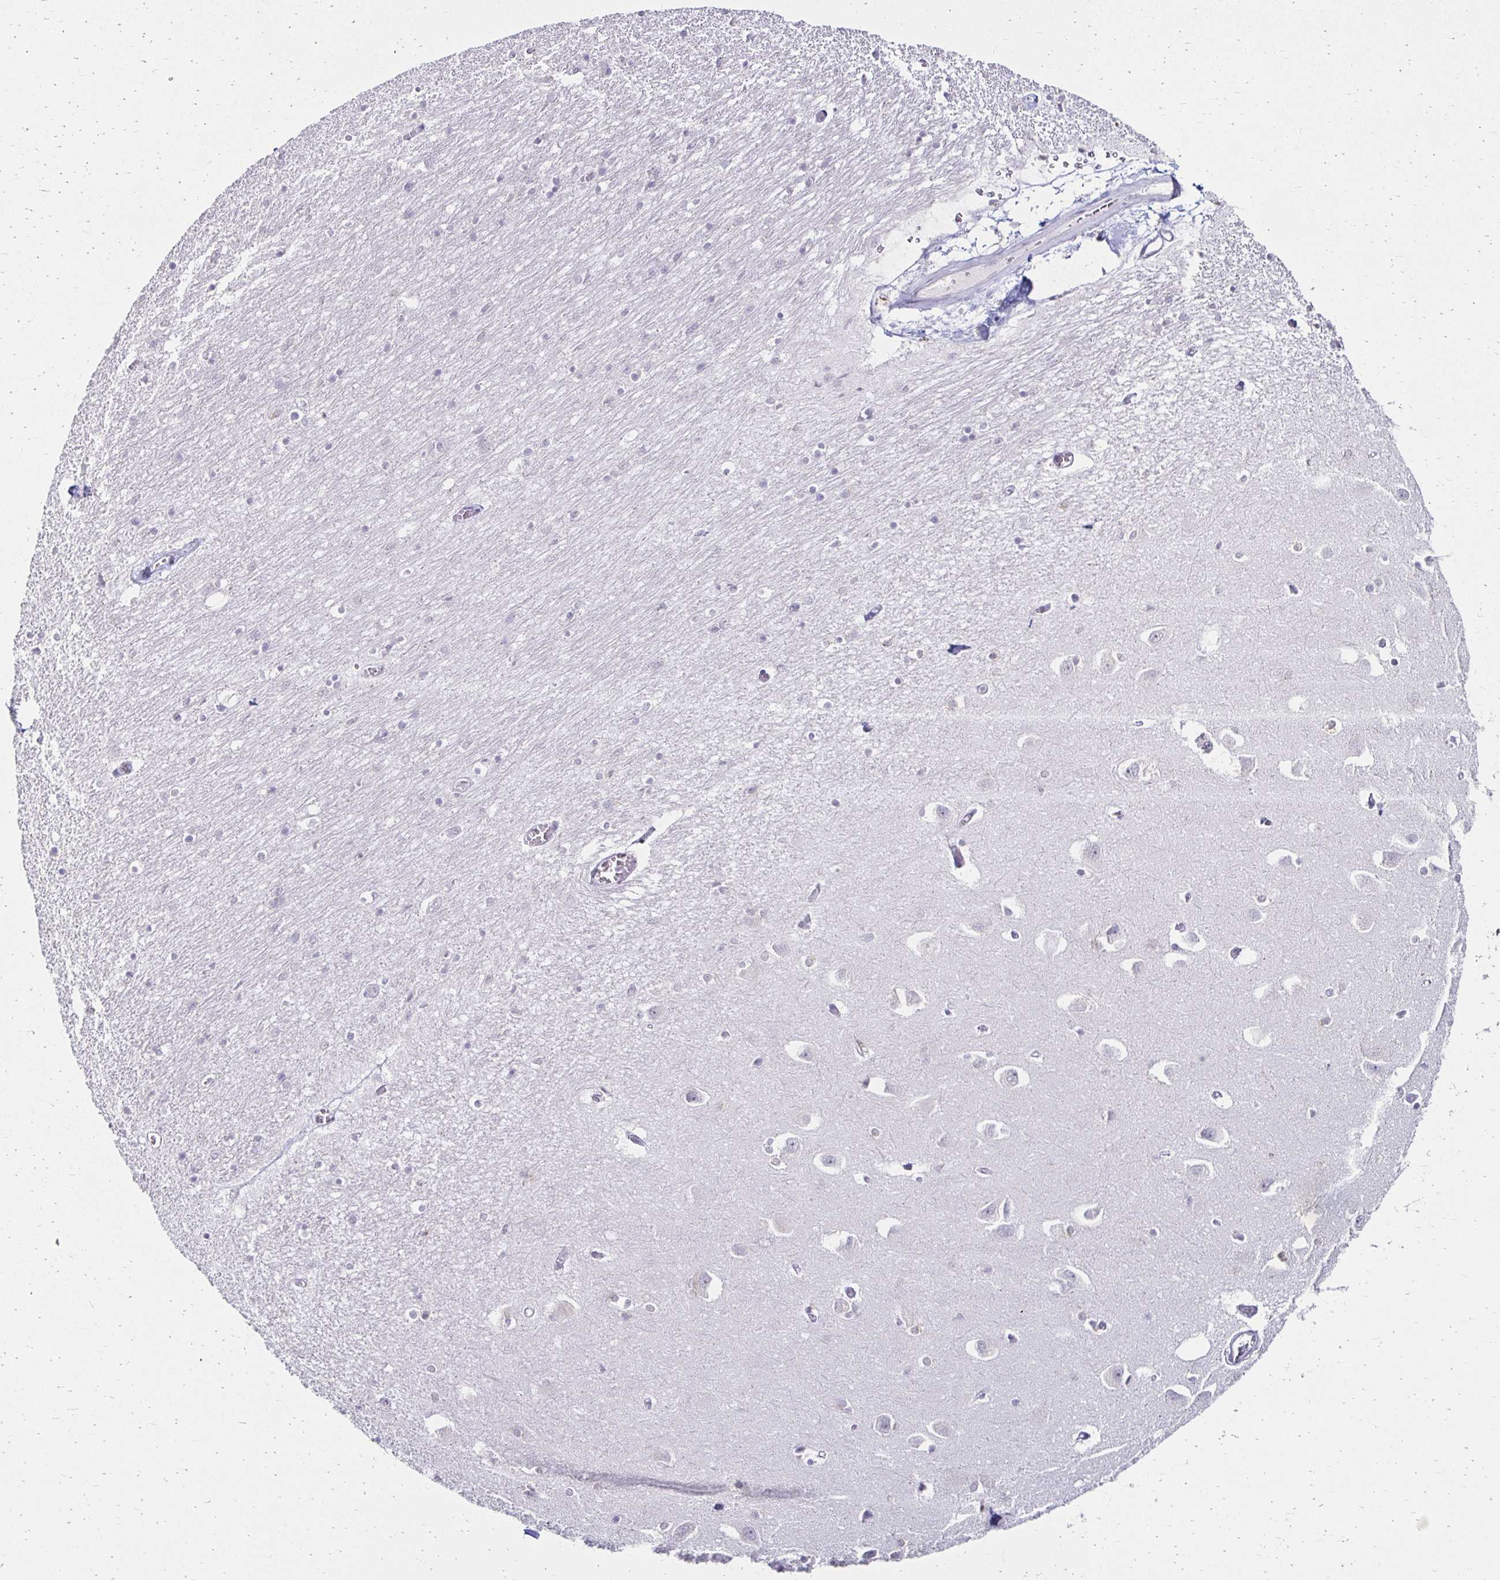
{"staining": {"intensity": "negative", "quantity": "none", "location": "none"}, "tissue": "caudate", "cell_type": "Glial cells", "image_type": "normal", "snomed": [{"axis": "morphology", "description": "Normal tissue, NOS"}, {"axis": "topography", "description": "Lateral ventricle wall"}, {"axis": "topography", "description": "Hippocampus"}], "caption": "Caudate was stained to show a protein in brown. There is no significant expression in glial cells. (DAB (3,3'-diaminobenzidine) immunohistochemistry visualized using brightfield microscopy, high magnification).", "gene": "TOMM34", "patient": {"sex": "female", "age": 63}}